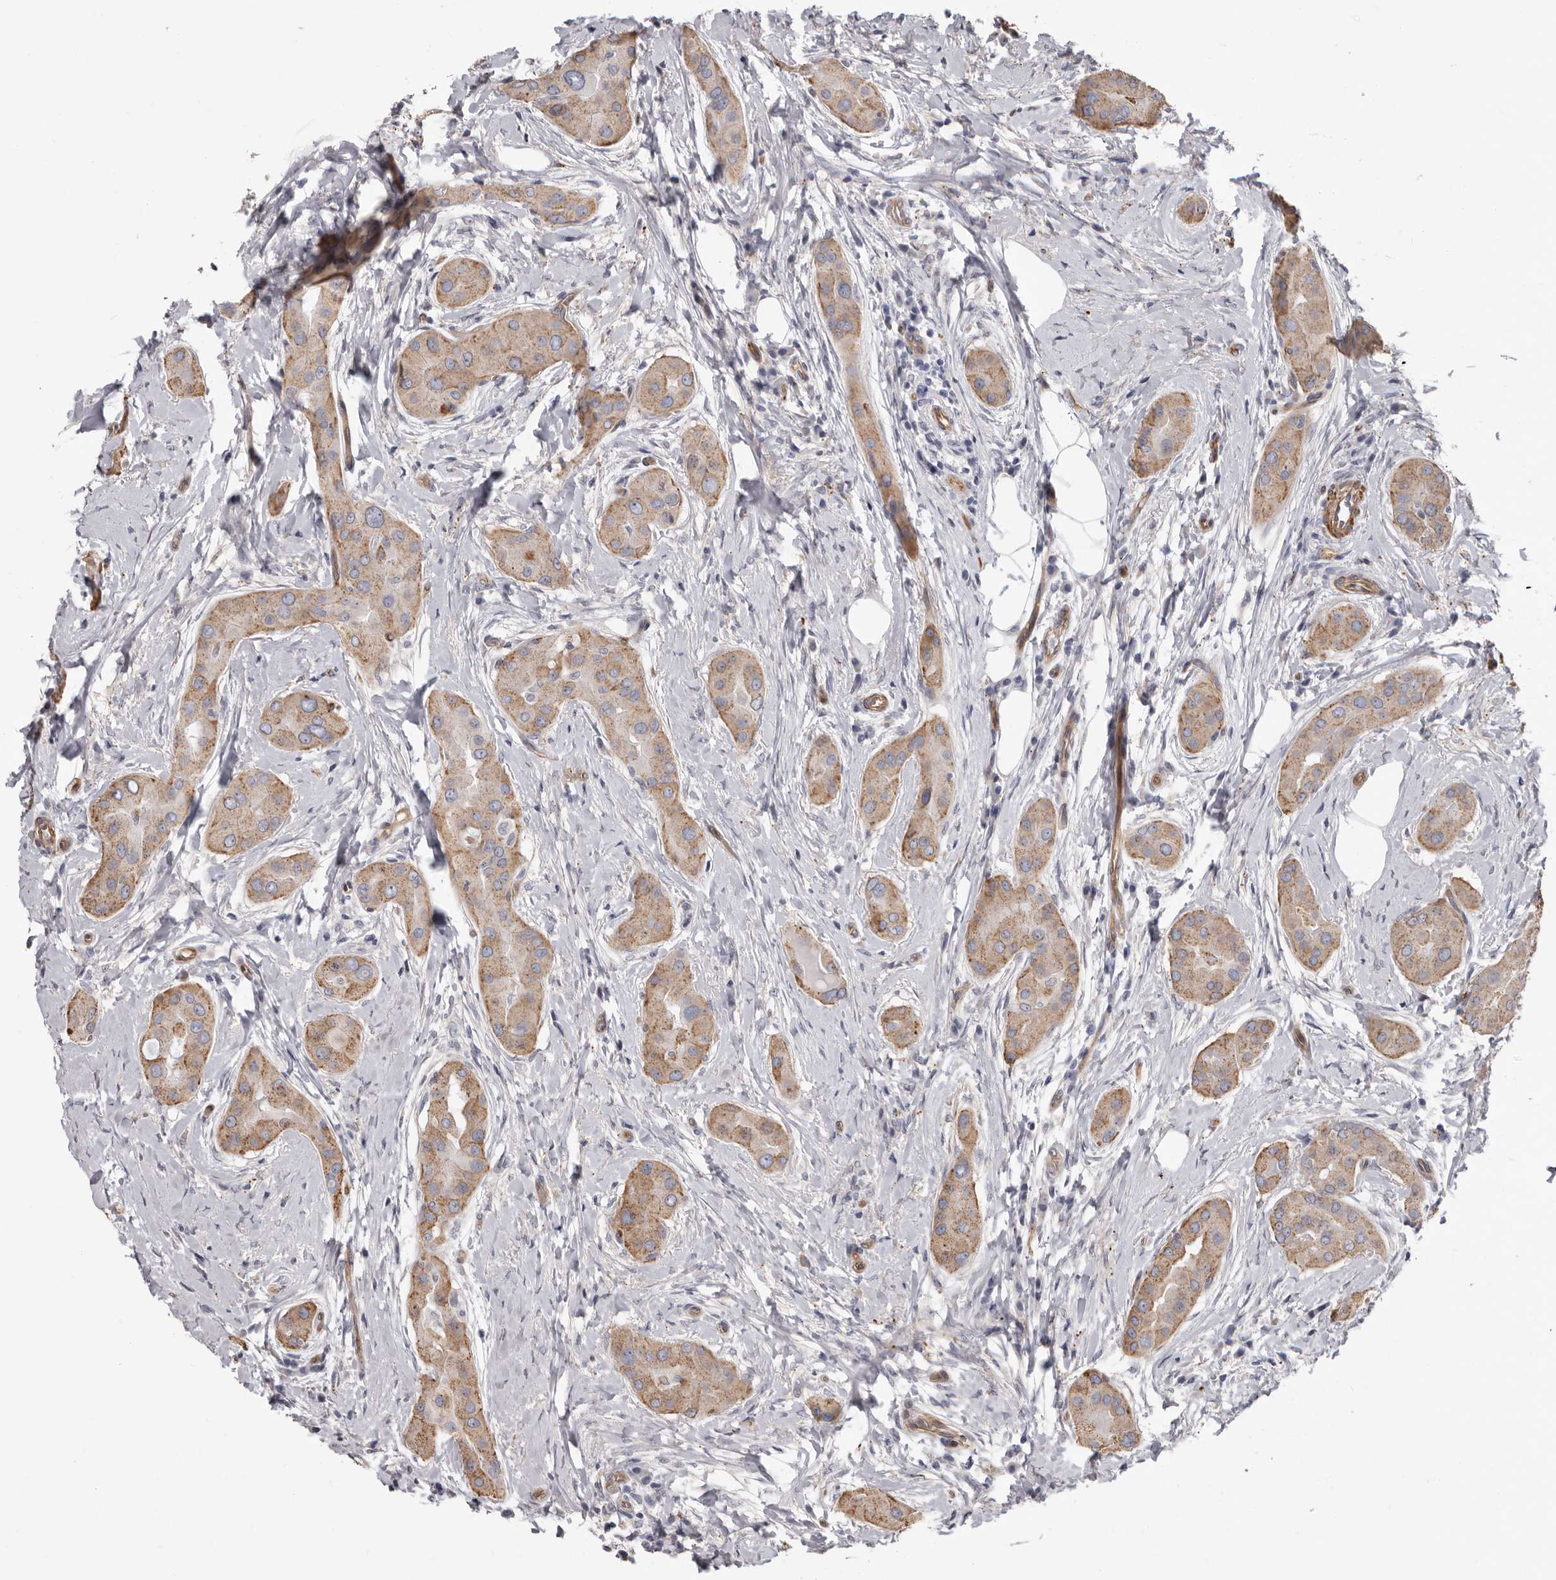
{"staining": {"intensity": "moderate", "quantity": ">75%", "location": "cytoplasmic/membranous"}, "tissue": "thyroid cancer", "cell_type": "Tumor cells", "image_type": "cancer", "snomed": [{"axis": "morphology", "description": "Papillary adenocarcinoma, NOS"}, {"axis": "topography", "description": "Thyroid gland"}], "caption": "Immunohistochemical staining of thyroid cancer (papillary adenocarcinoma) demonstrates medium levels of moderate cytoplasmic/membranous protein staining in about >75% of tumor cells.", "gene": "ADGRL4", "patient": {"sex": "male", "age": 33}}